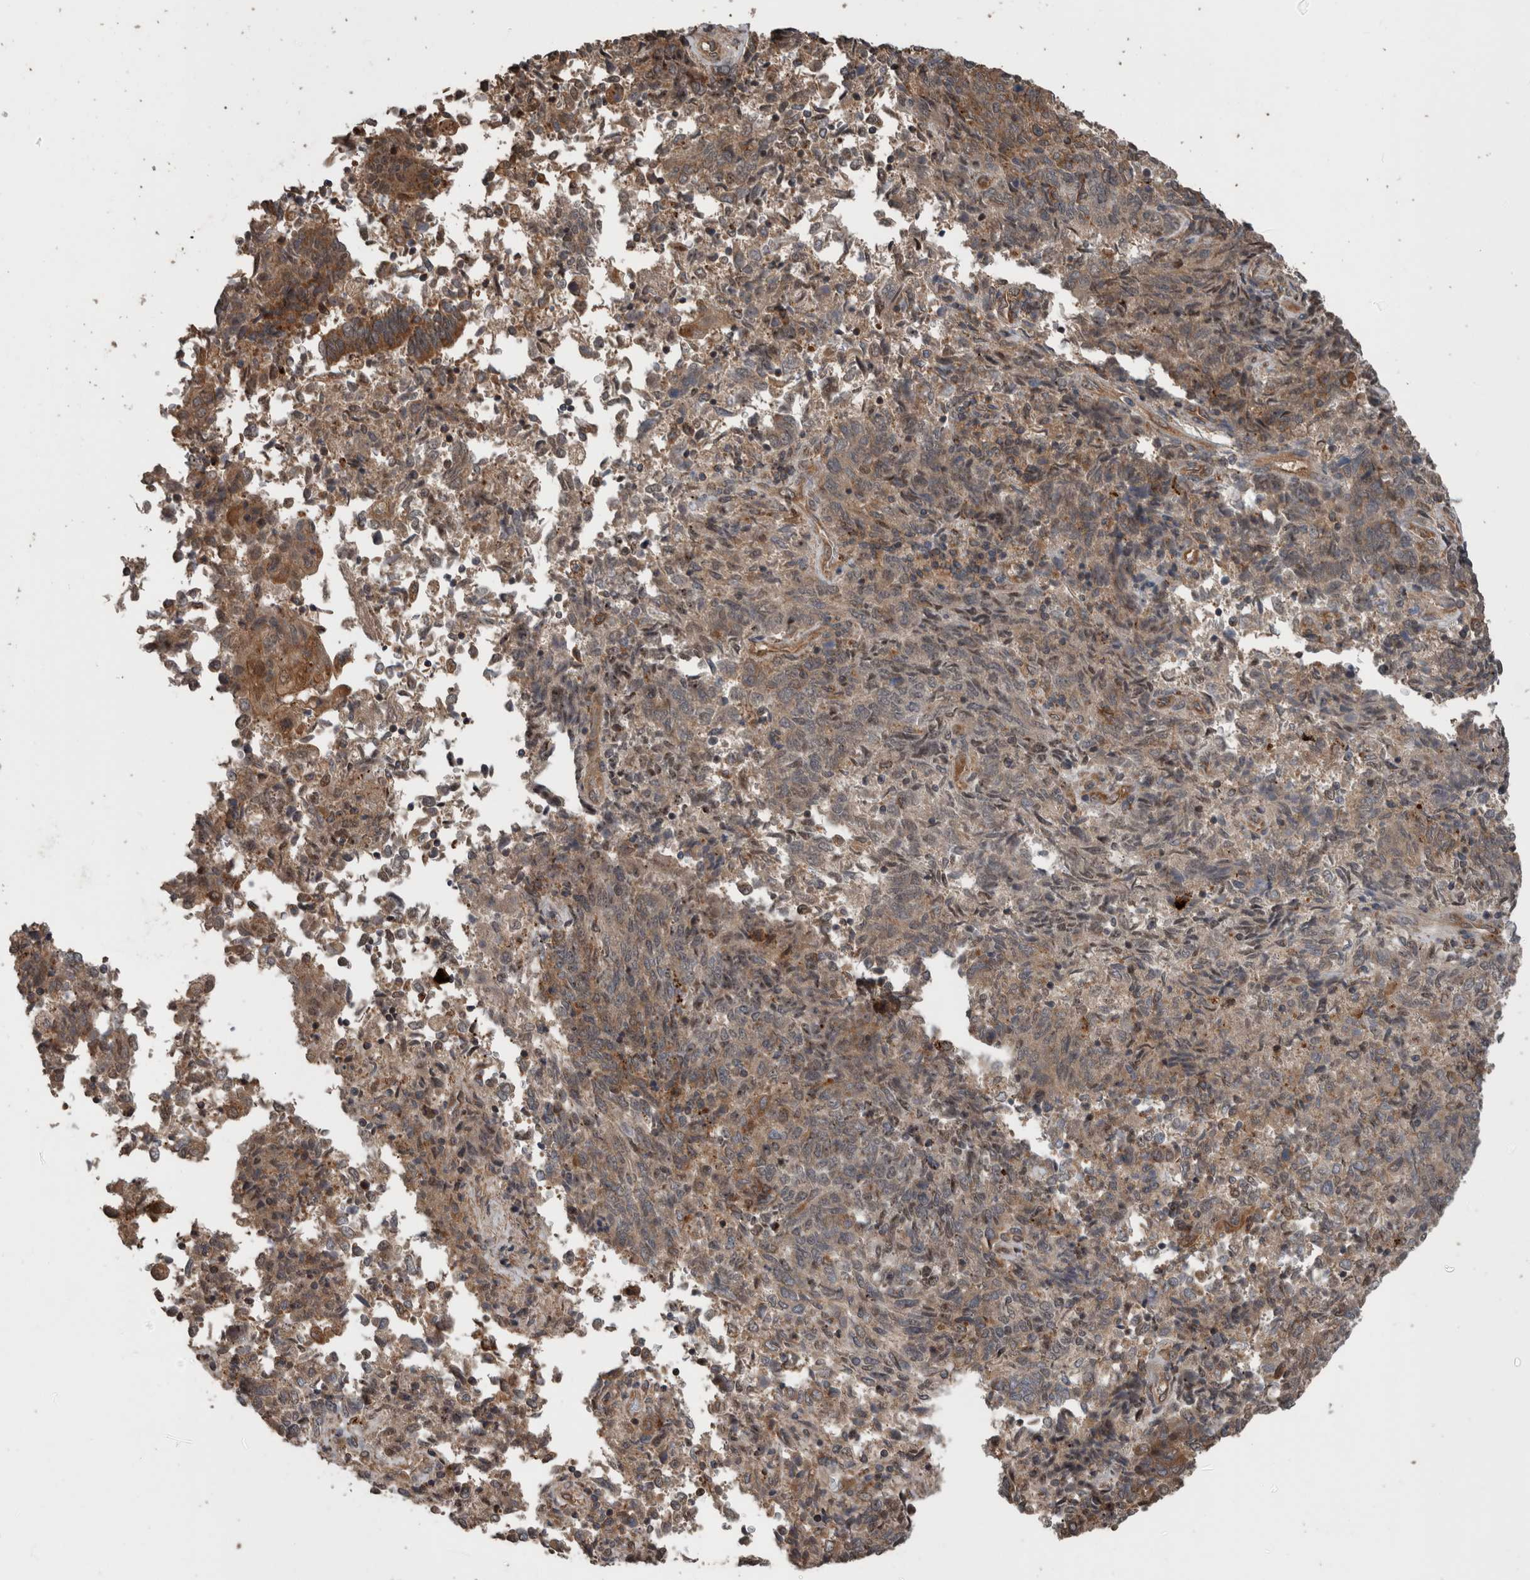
{"staining": {"intensity": "weak", "quantity": ">75%", "location": "cytoplasmic/membranous"}, "tissue": "endometrial cancer", "cell_type": "Tumor cells", "image_type": "cancer", "snomed": [{"axis": "morphology", "description": "Adenocarcinoma, NOS"}, {"axis": "topography", "description": "Endometrium"}], "caption": "The histopathology image reveals staining of endometrial cancer, revealing weak cytoplasmic/membranous protein positivity (brown color) within tumor cells. (brown staining indicates protein expression, while blue staining denotes nuclei).", "gene": "RIOK3", "patient": {"sex": "female", "age": 80}}